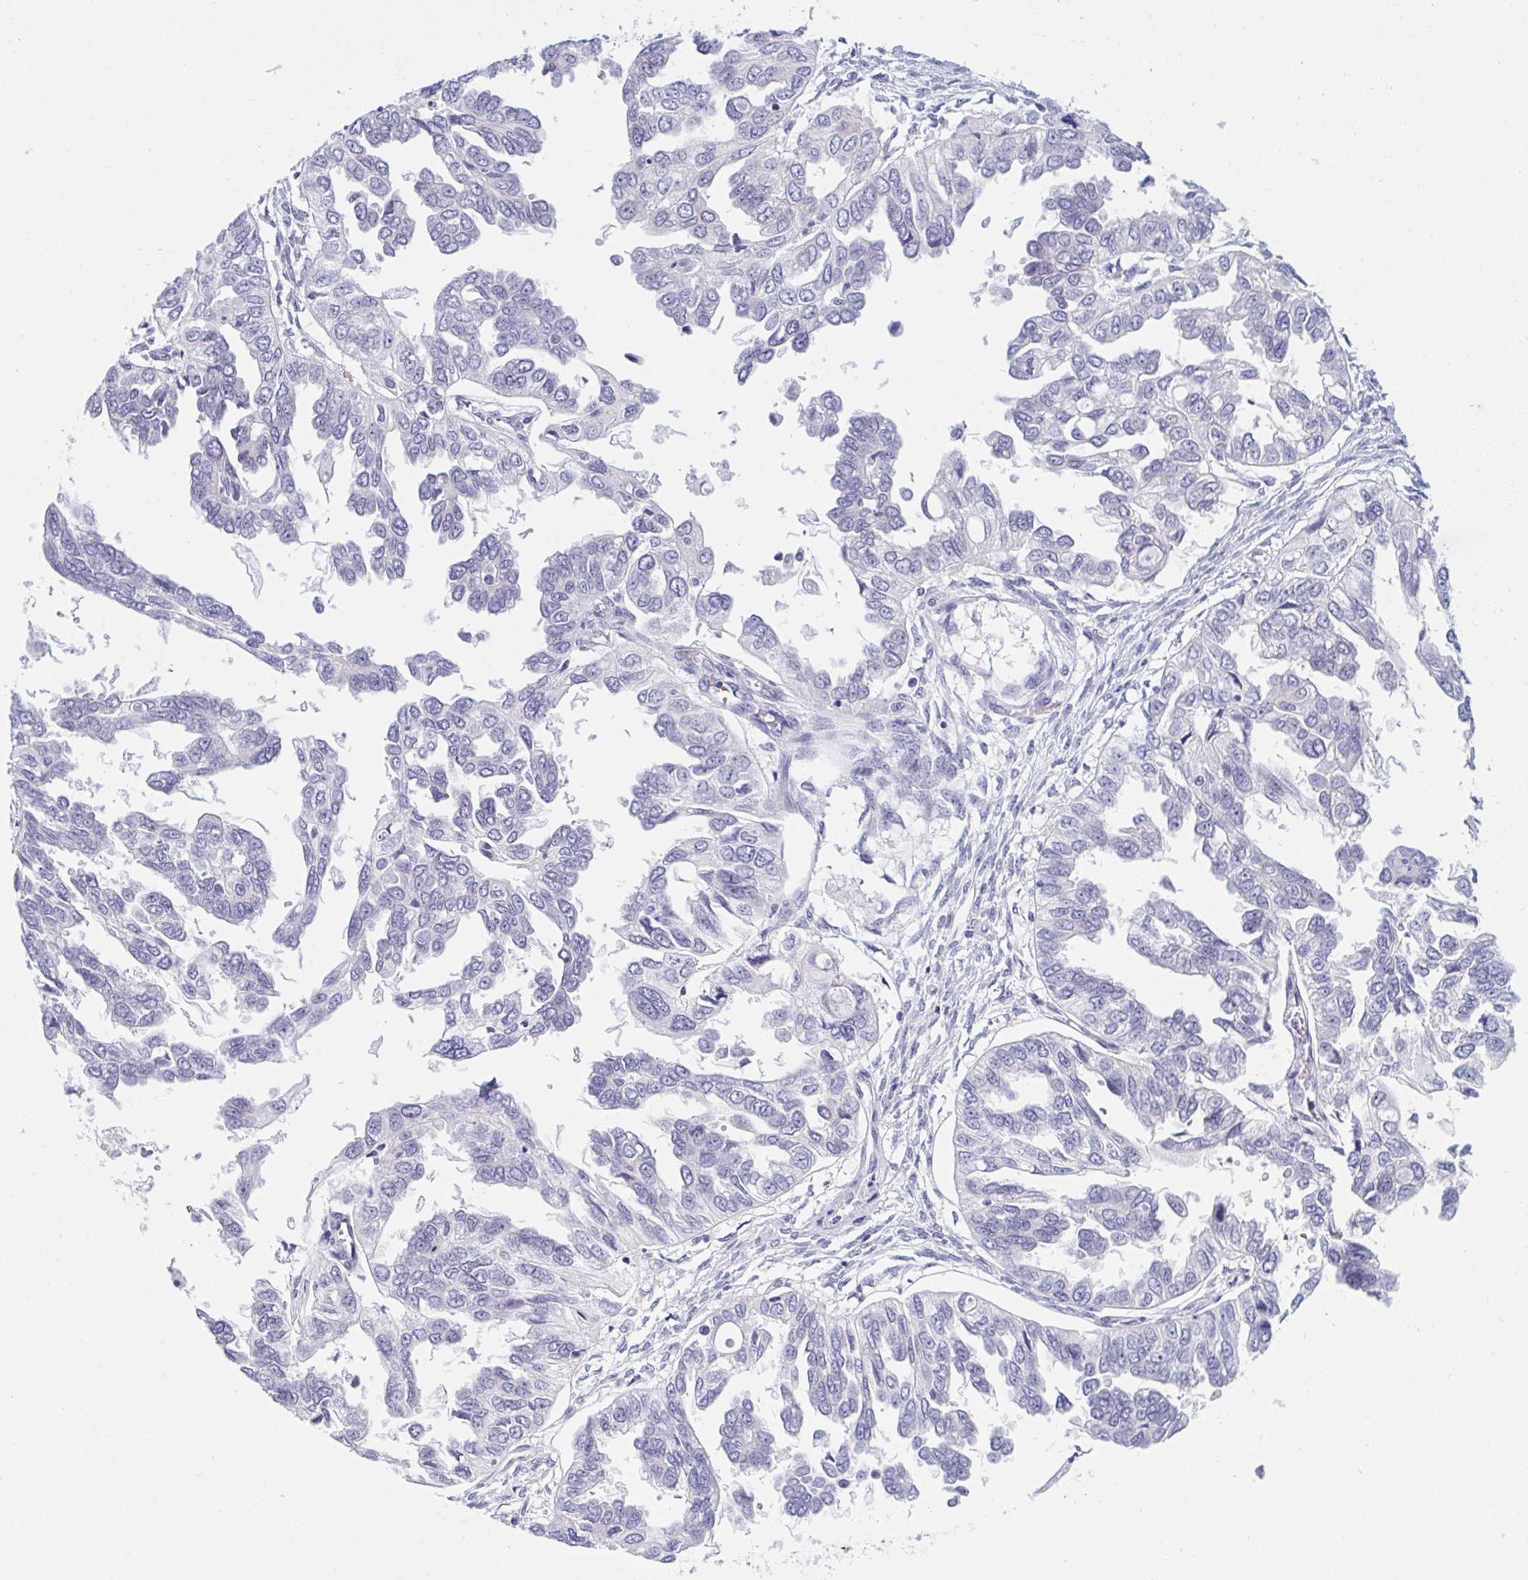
{"staining": {"intensity": "negative", "quantity": "none", "location": "none"}, "tissue": "ovarian cancer", "cell_type": "Tumor cells", "image_type": "cancer", "snomed": [{"axis": "morphology", "description": "Cystadenocarcinoma, serous, NOS"}, {"axis": "topography", "description": "Ovary"}], "caption": "Immunohistochemistry photomicrograph of serous cystadenocarcinoma (ovarian) stained for a protein (brown), which exhibits no staining in tumor cells.", "gene": "NAA30", "patient": {"sex": "female", "age": 53}}